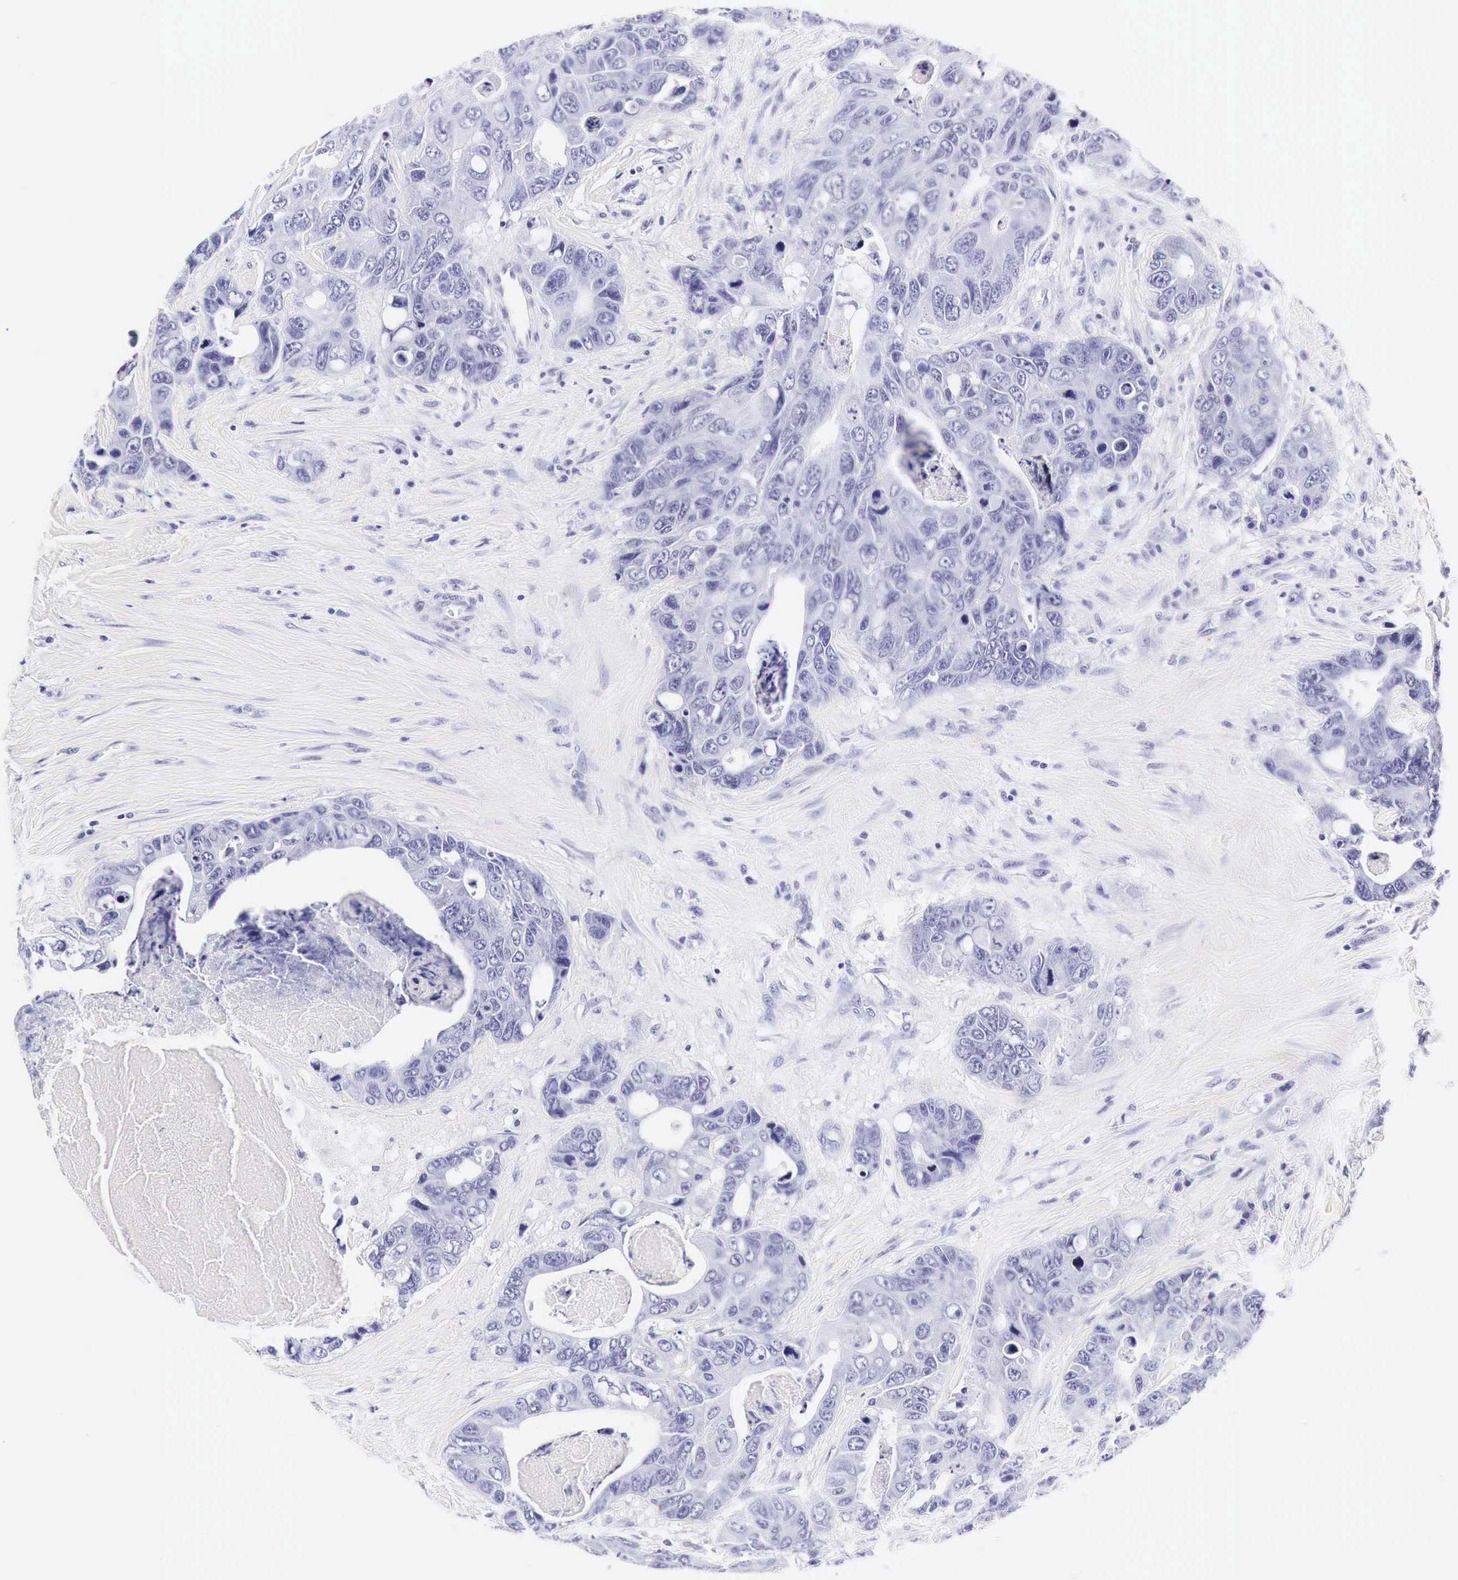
{"staining": {"intensity": "negative", "quantity": "none", "location": "none"}, "tissue": "colorectal cancer", "cell_type": "Tumor cells", "image_type": "cancer", "snomed": [{"axis": "morphology", "description": "Adenocarcinoma, NOS"}, {"axis": "topography", "description": "Colon"}], "caption": "Immunohistochemical staining of colorectal cancer reveals no significant positivity in tumor cells.", "gene": "ACP3", "patient": {"sex": "female", "age": 86}}